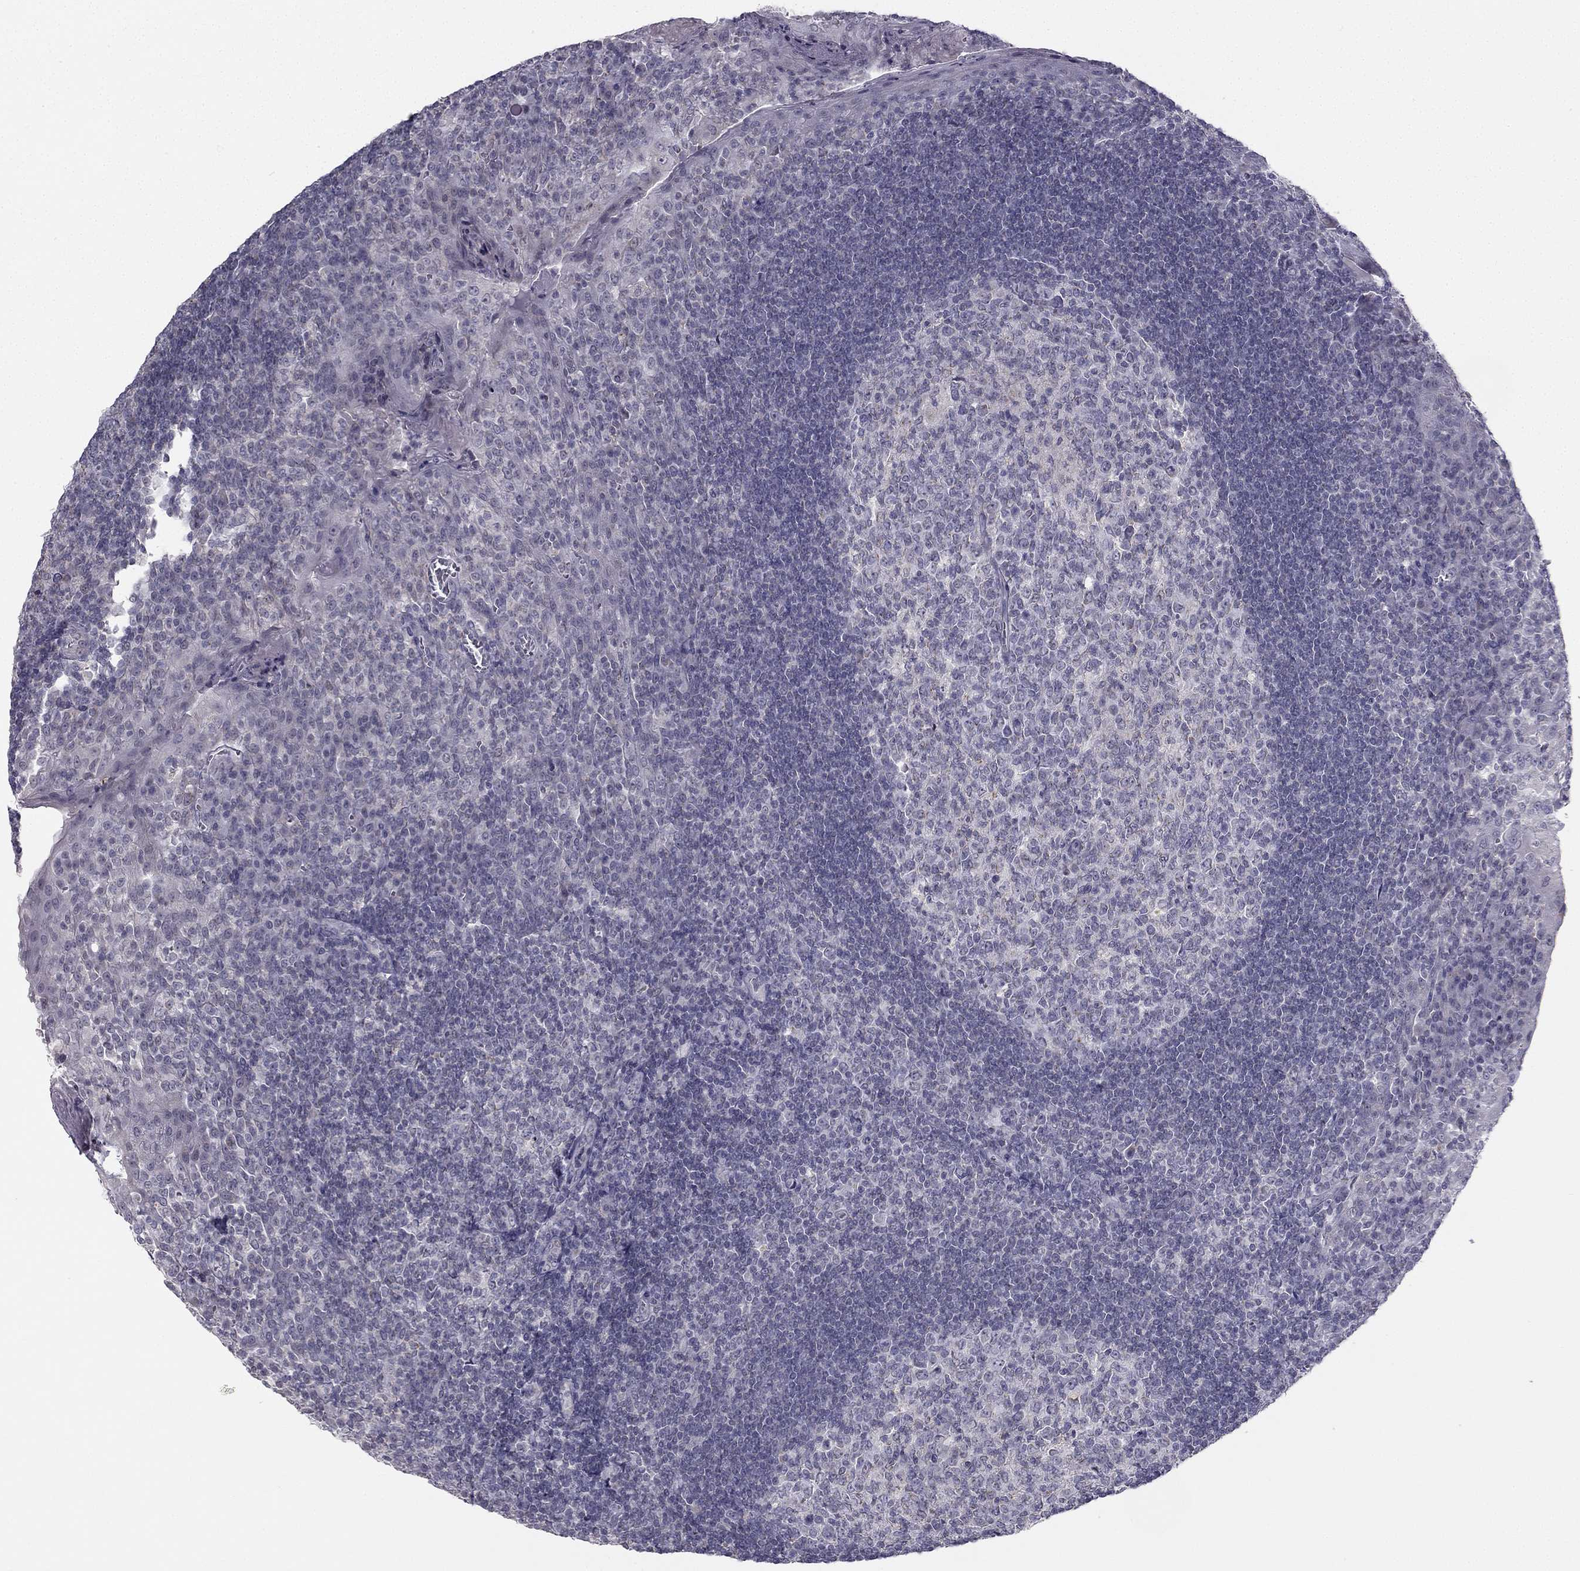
{"staining": {"intensity": "negative", "quantity": "none", "location": "none"}, "tissue": "tonsil", "cell_type": "Germinal center cells", "image_type": "normal", "snomed": [{"axis": "morphology", "description": "Normal tissue, NOS"}, {"axis": "topography", "description": "Tonsil"}], "caption": "Tonsil stained for a protein using IHC displays no expression germinal center cells.", "gene": "C5orf49", "patient": {"sex": "female", "age": 12}}